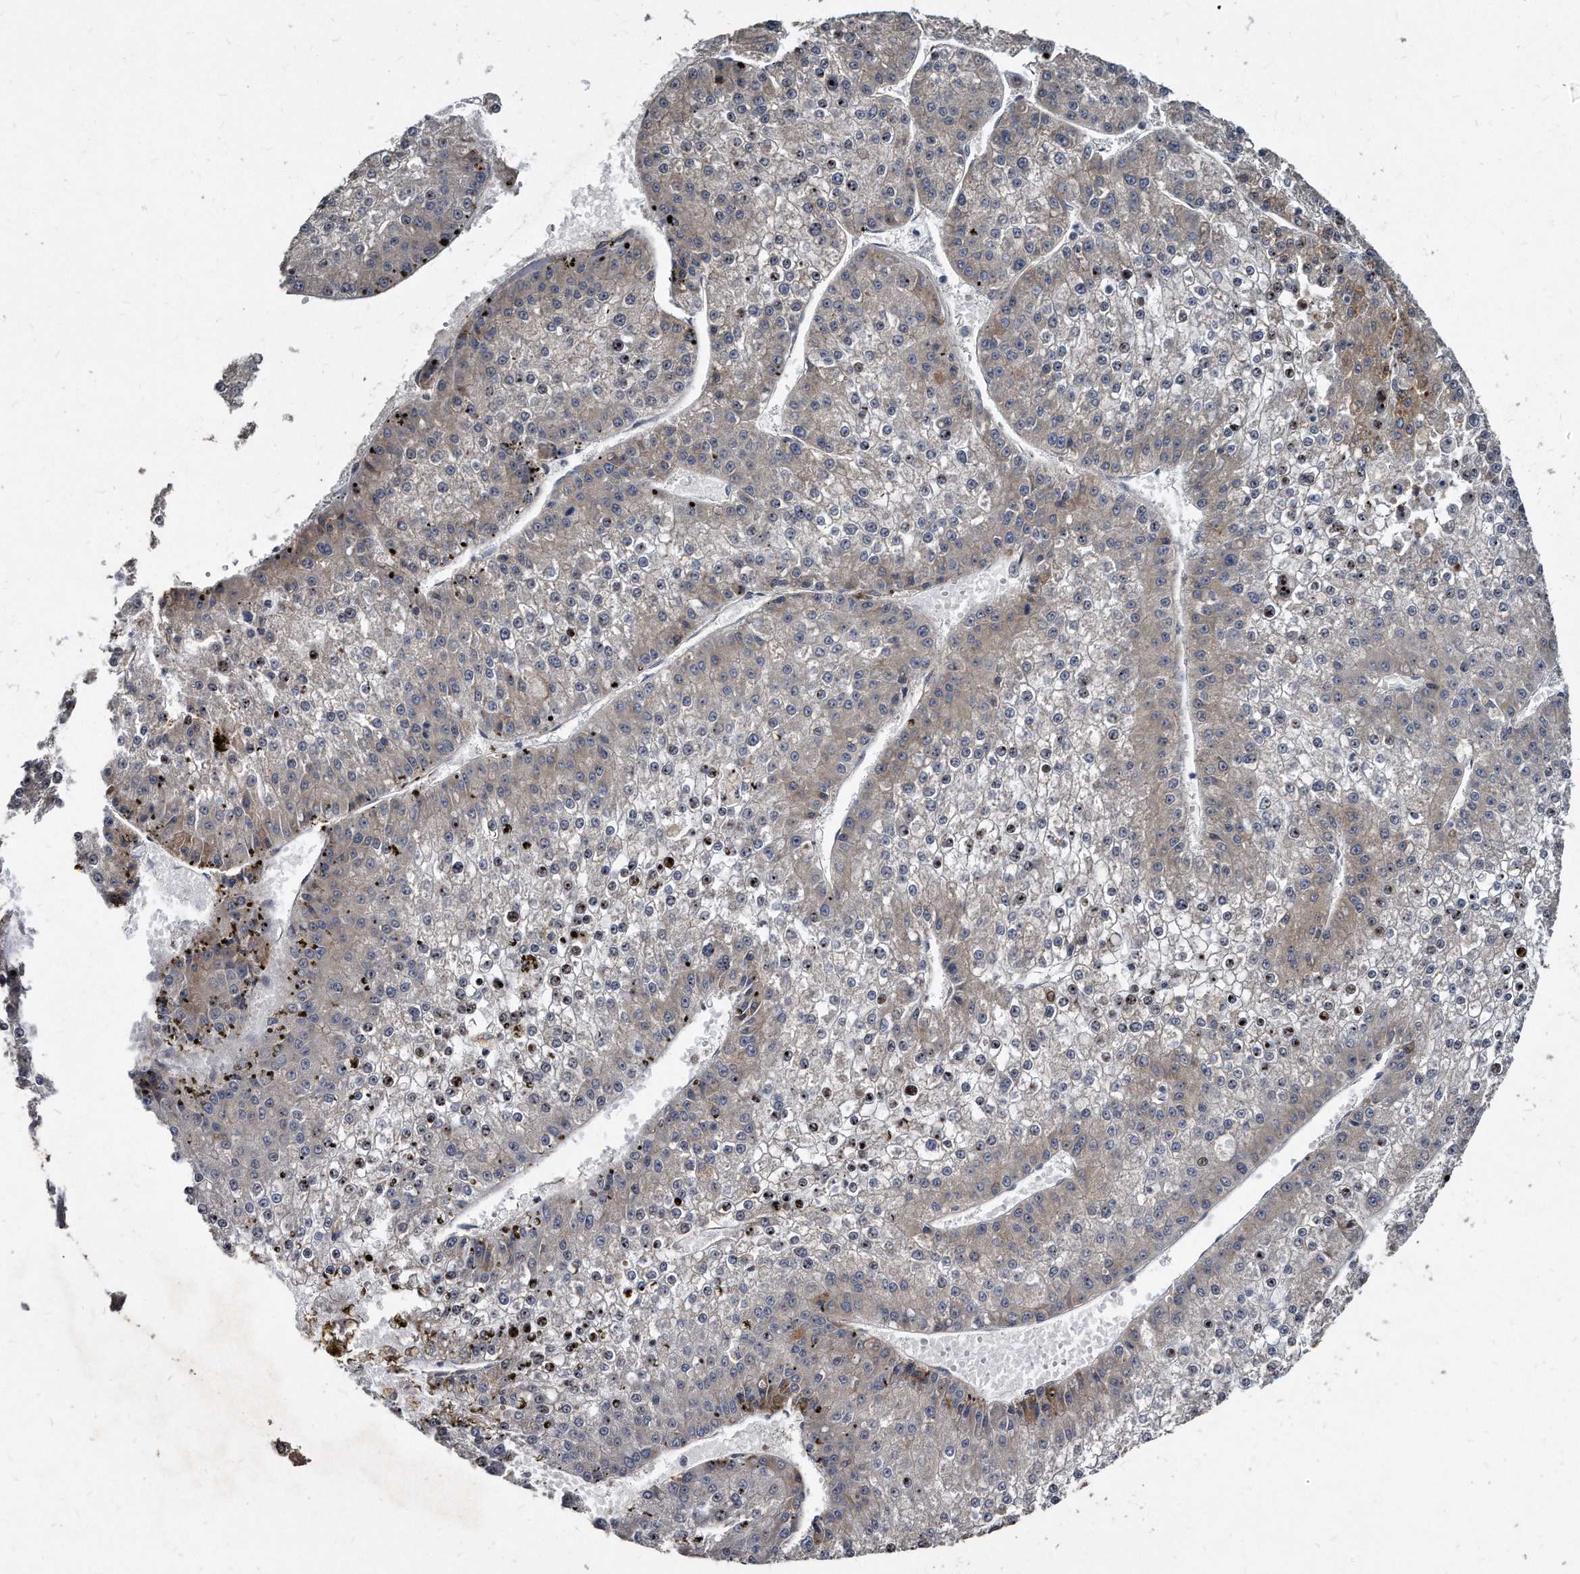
{"staining": {"intensity": "weak", "quantity": "<25%", "location": "cytoplasmic/membranous"}, "tissue": "liver cancer", "cell_type": "Tumor cells", "image_type": "cancer", "snomed": [{"axis": "morphology", "description": "Carcinoma, Hepatocellular, NOS"}, {"axis": "topography", "description": "Liver"}], "caption": "A high-resolution micrograph shows immunohistochemistry (IHC) staining of liver cancer (hepatocellular carcinoma), which exhibits no significant positivity in tumor cells.", "gene": "KLHDC3", "patient": {"sex": "female", "age": 73}}